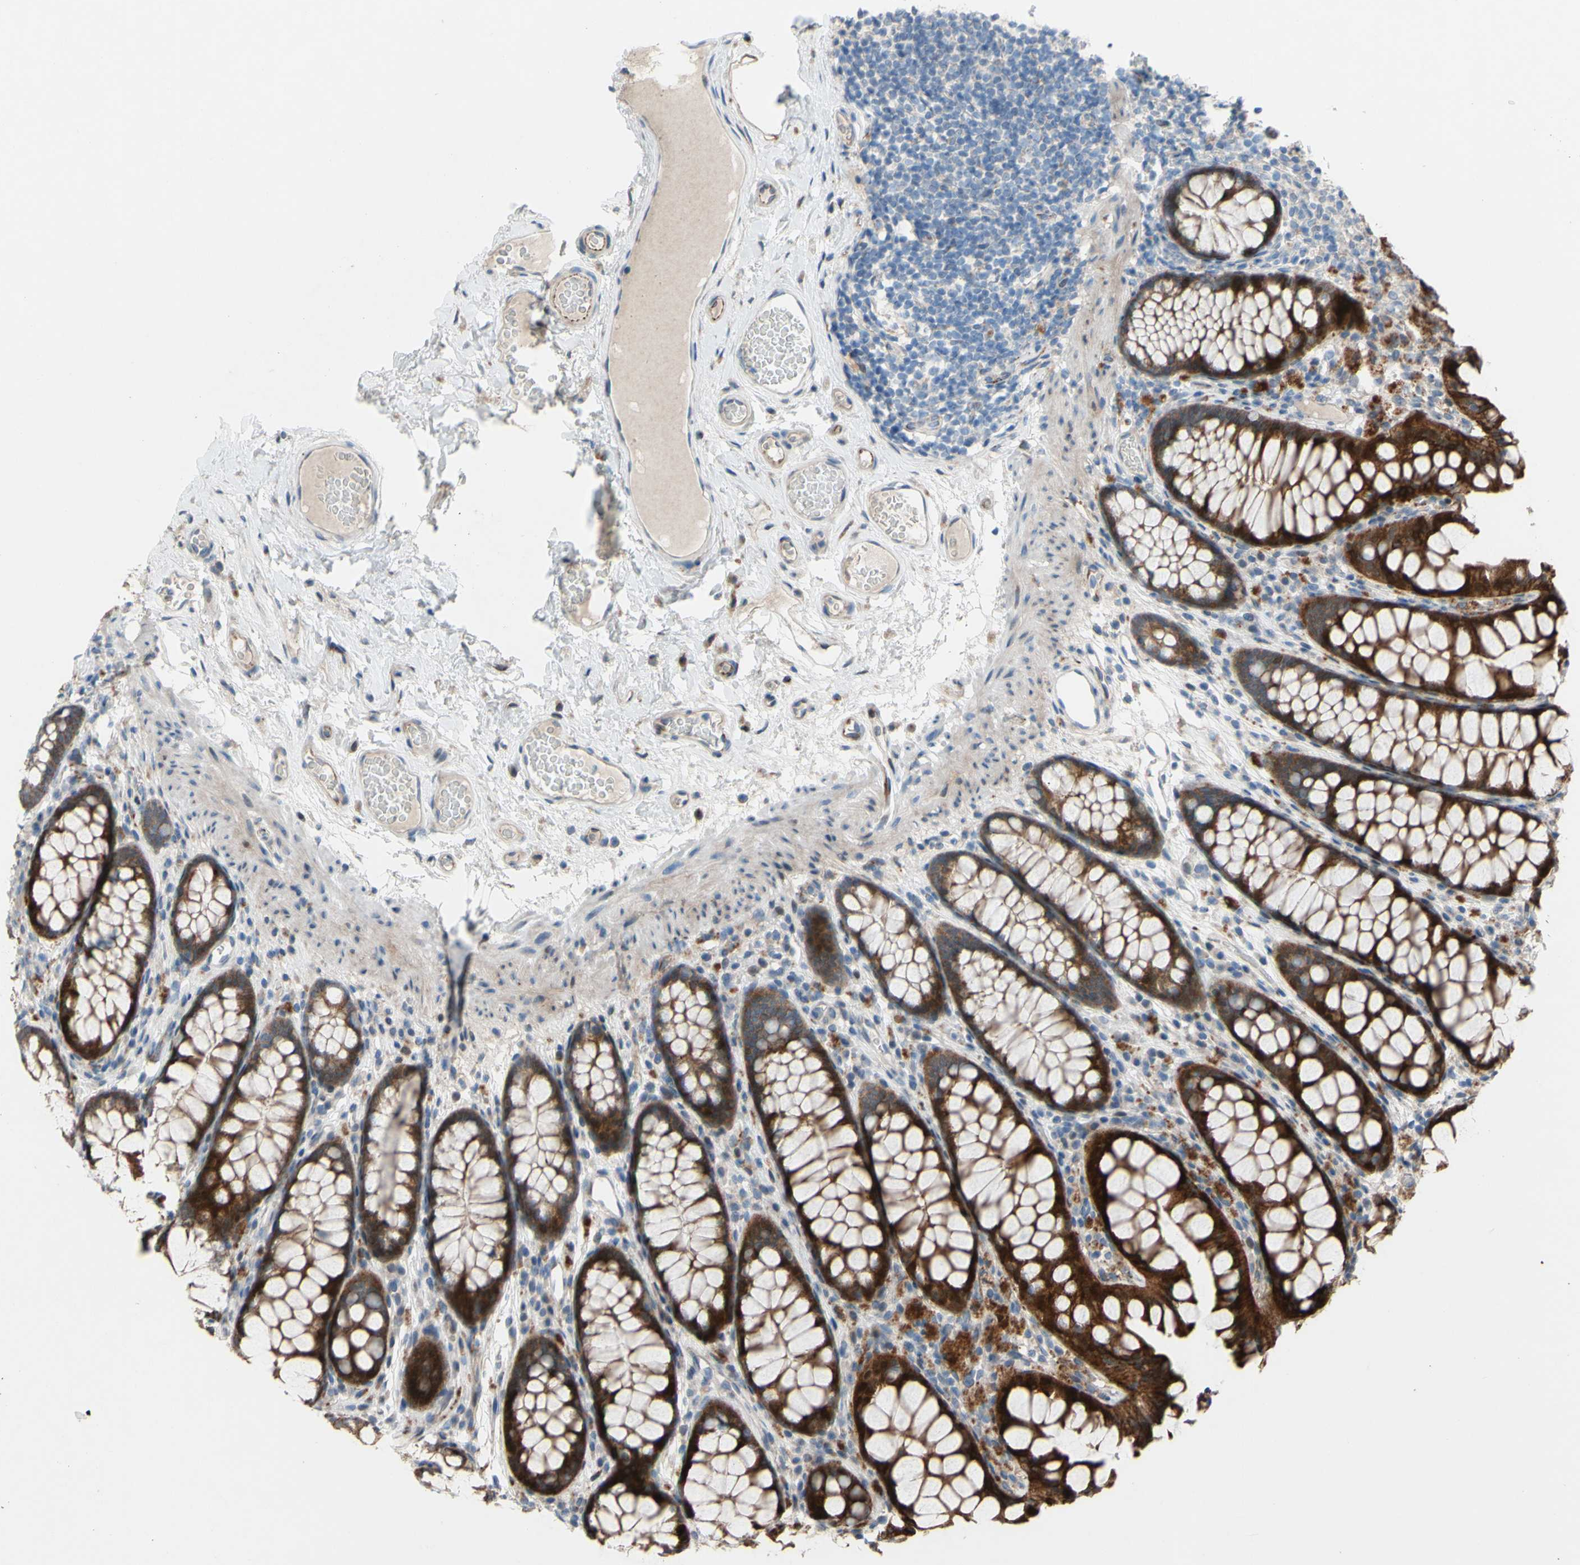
{"staining": {"intensity": "moderate", "quantity": "25%-75%", "location": "cytoplasmic/membranous"}, "tissue": "colon", "cell_type": "Endothelial cells", "image_type": "normal", "snomed": [{"axis": "morphology", "description": "Normal tissue, NOS"}, {"axis": "topography", "description": "Colon"}], "caption": "Protein staining of unremarkable colon displays moderate cytoplasmic/membranous positivity in approximately 25%-75% of endothelial cells.", "gene": "CDCP1", "patient": {"sex": "female", "age": 55}}